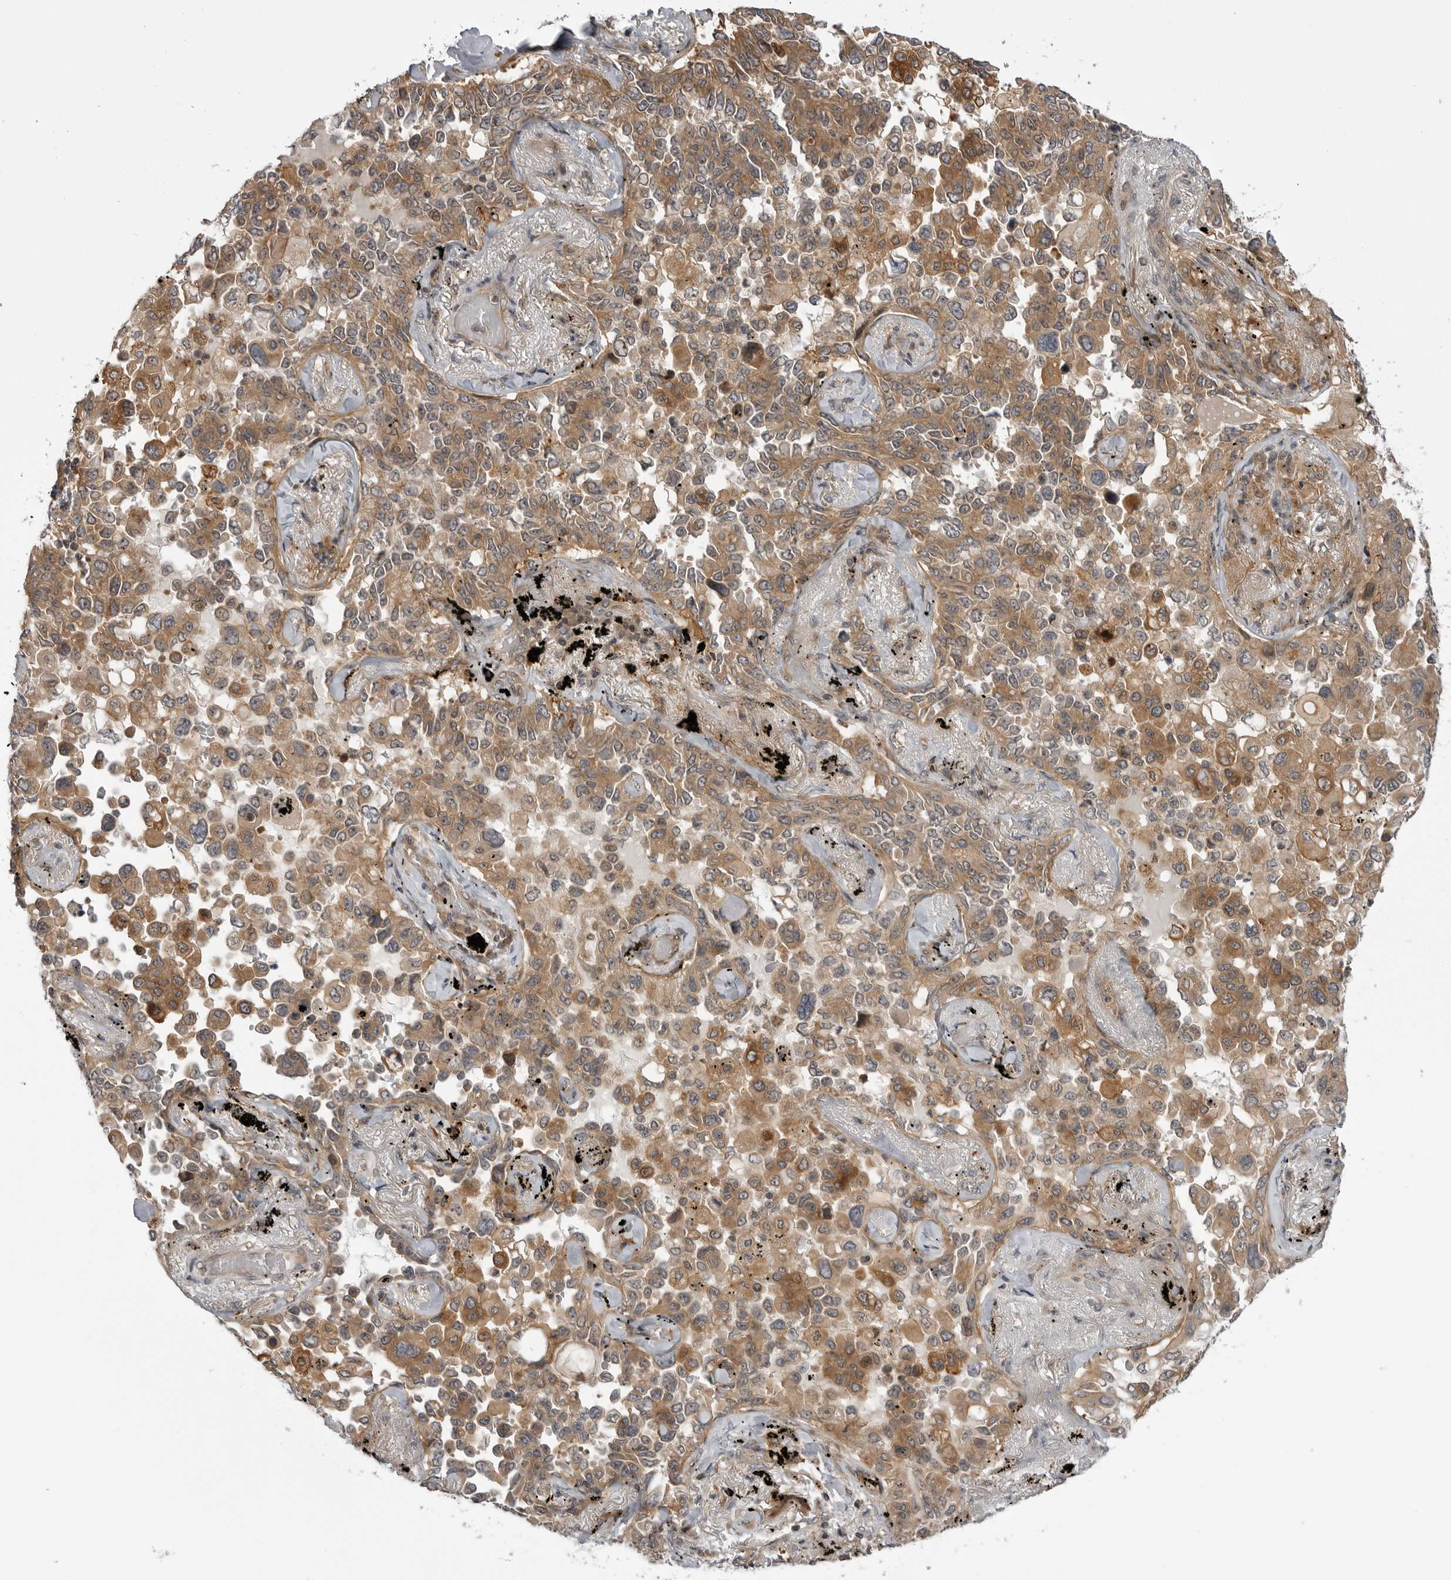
{"staining": {"intensity": "moderate", "quantity": ">75%", "location": "cytoplasmic/membranous"}, "tissue": "lung cancer", "cell_type": "Tumor cells", "image_type": "cancer", "snomed": [{"axis": "morphology", "description": "Adenocarcinoma, NOS"}, {"axis": "topography", "description": "Lung"}], "caption": "Protein expression by immunohistochemistry demonstrates moderate cytoplasmic/membranous staining in about >75% of tumor cells in lung cancer. The staining was performed using DAB (3,3'-diaminobenzidine) to visualize the protein expression in brown, while the nuclei were stained in blue with hematoxylin (Magnification: 20x).", "gene": "LRRC45", "patient": {"sex": "female", "age": 67}}